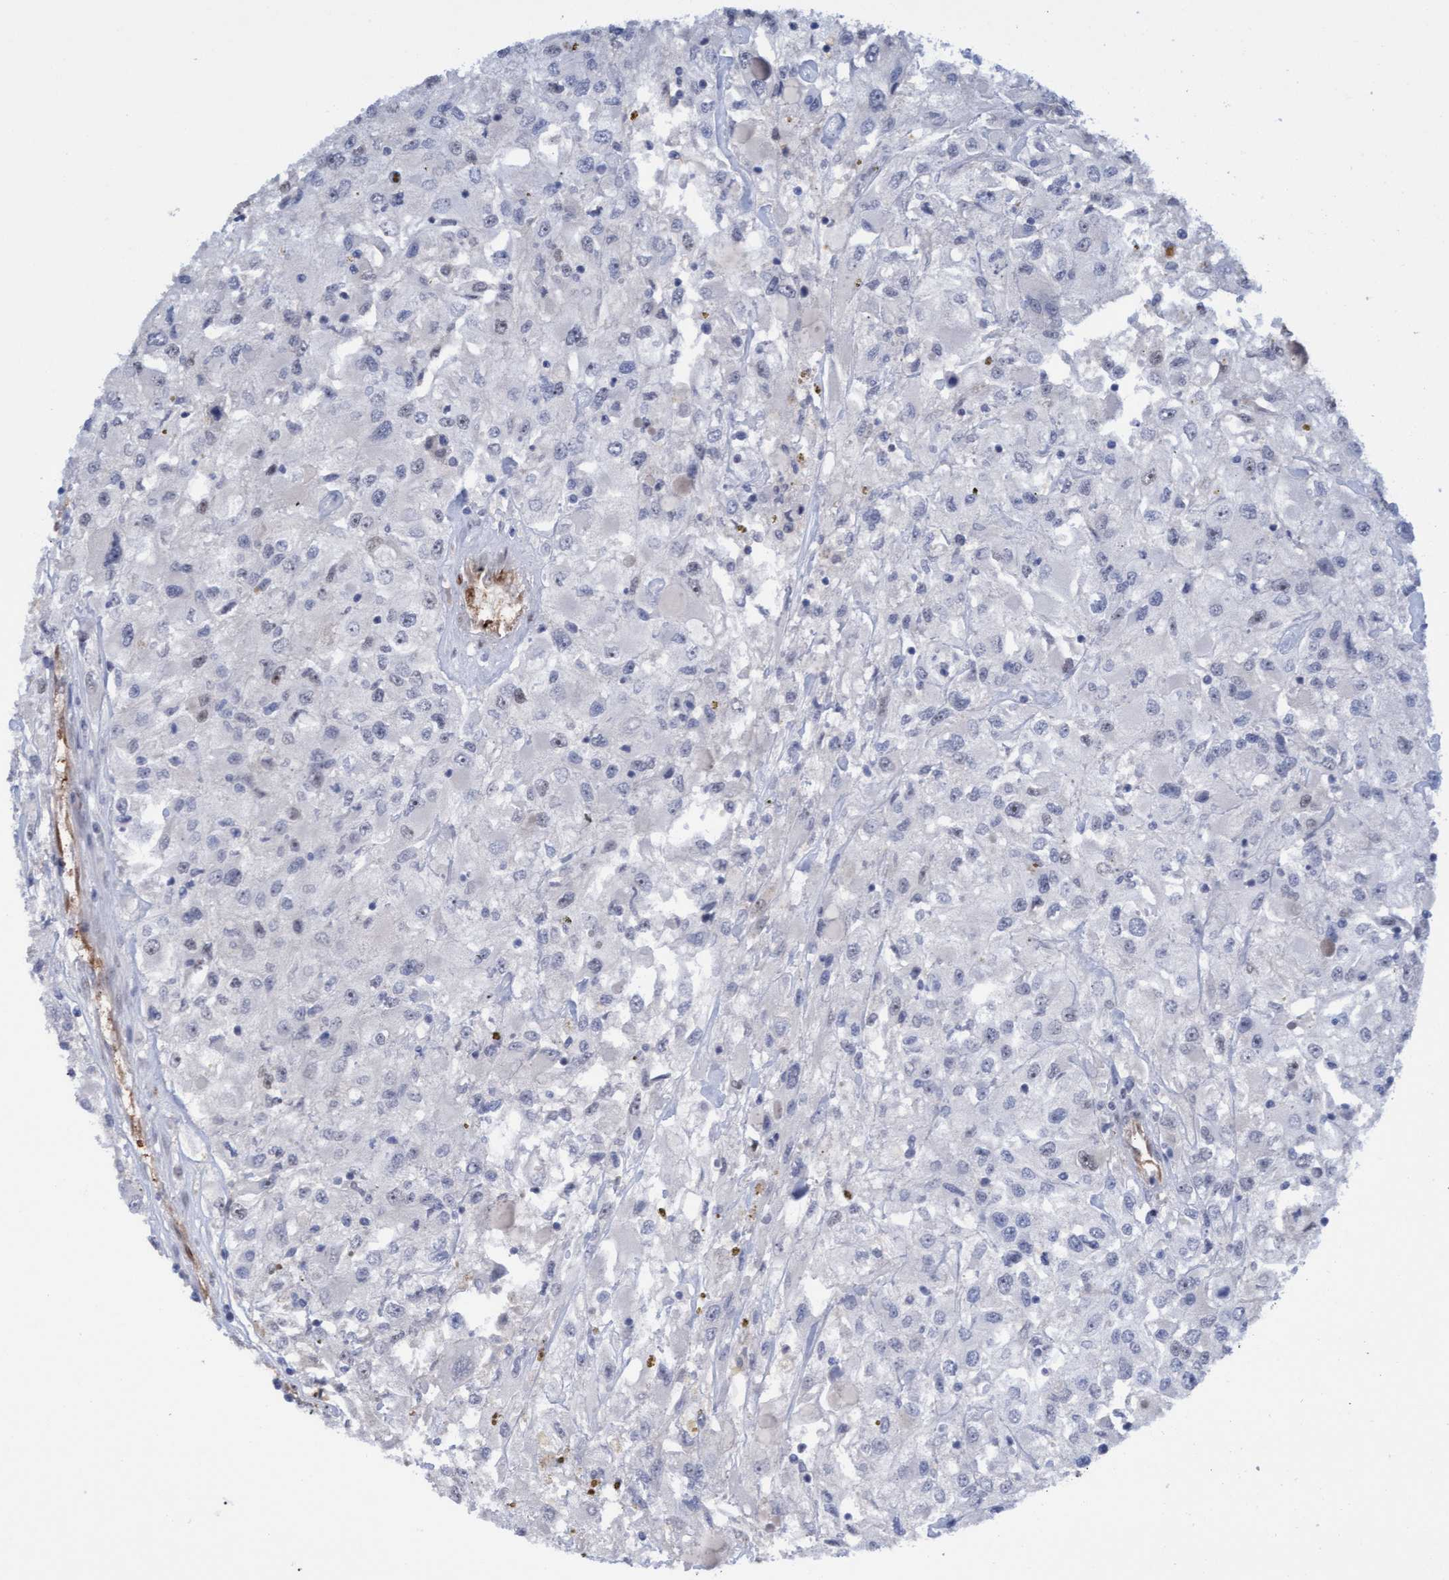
{"staining": {"intensity": "negative", "quantity": "none", "location": "none"}, "tissue": "renal cancer", "cell_type": "Tumor cells", "image_type": "cancer", "snomed": [{"axis": "morphology", "description": "Adenocarcinoma, NOS"}, {"axis": "topography", "description": "Kidney"}], "caption": "Immunohistochemistry (IHC) of human renal cancer (adenocarcinoma) shows no staining in tumor cells.", "gene": "PINX1", "patient": {"sex": "female", "age": 52}}